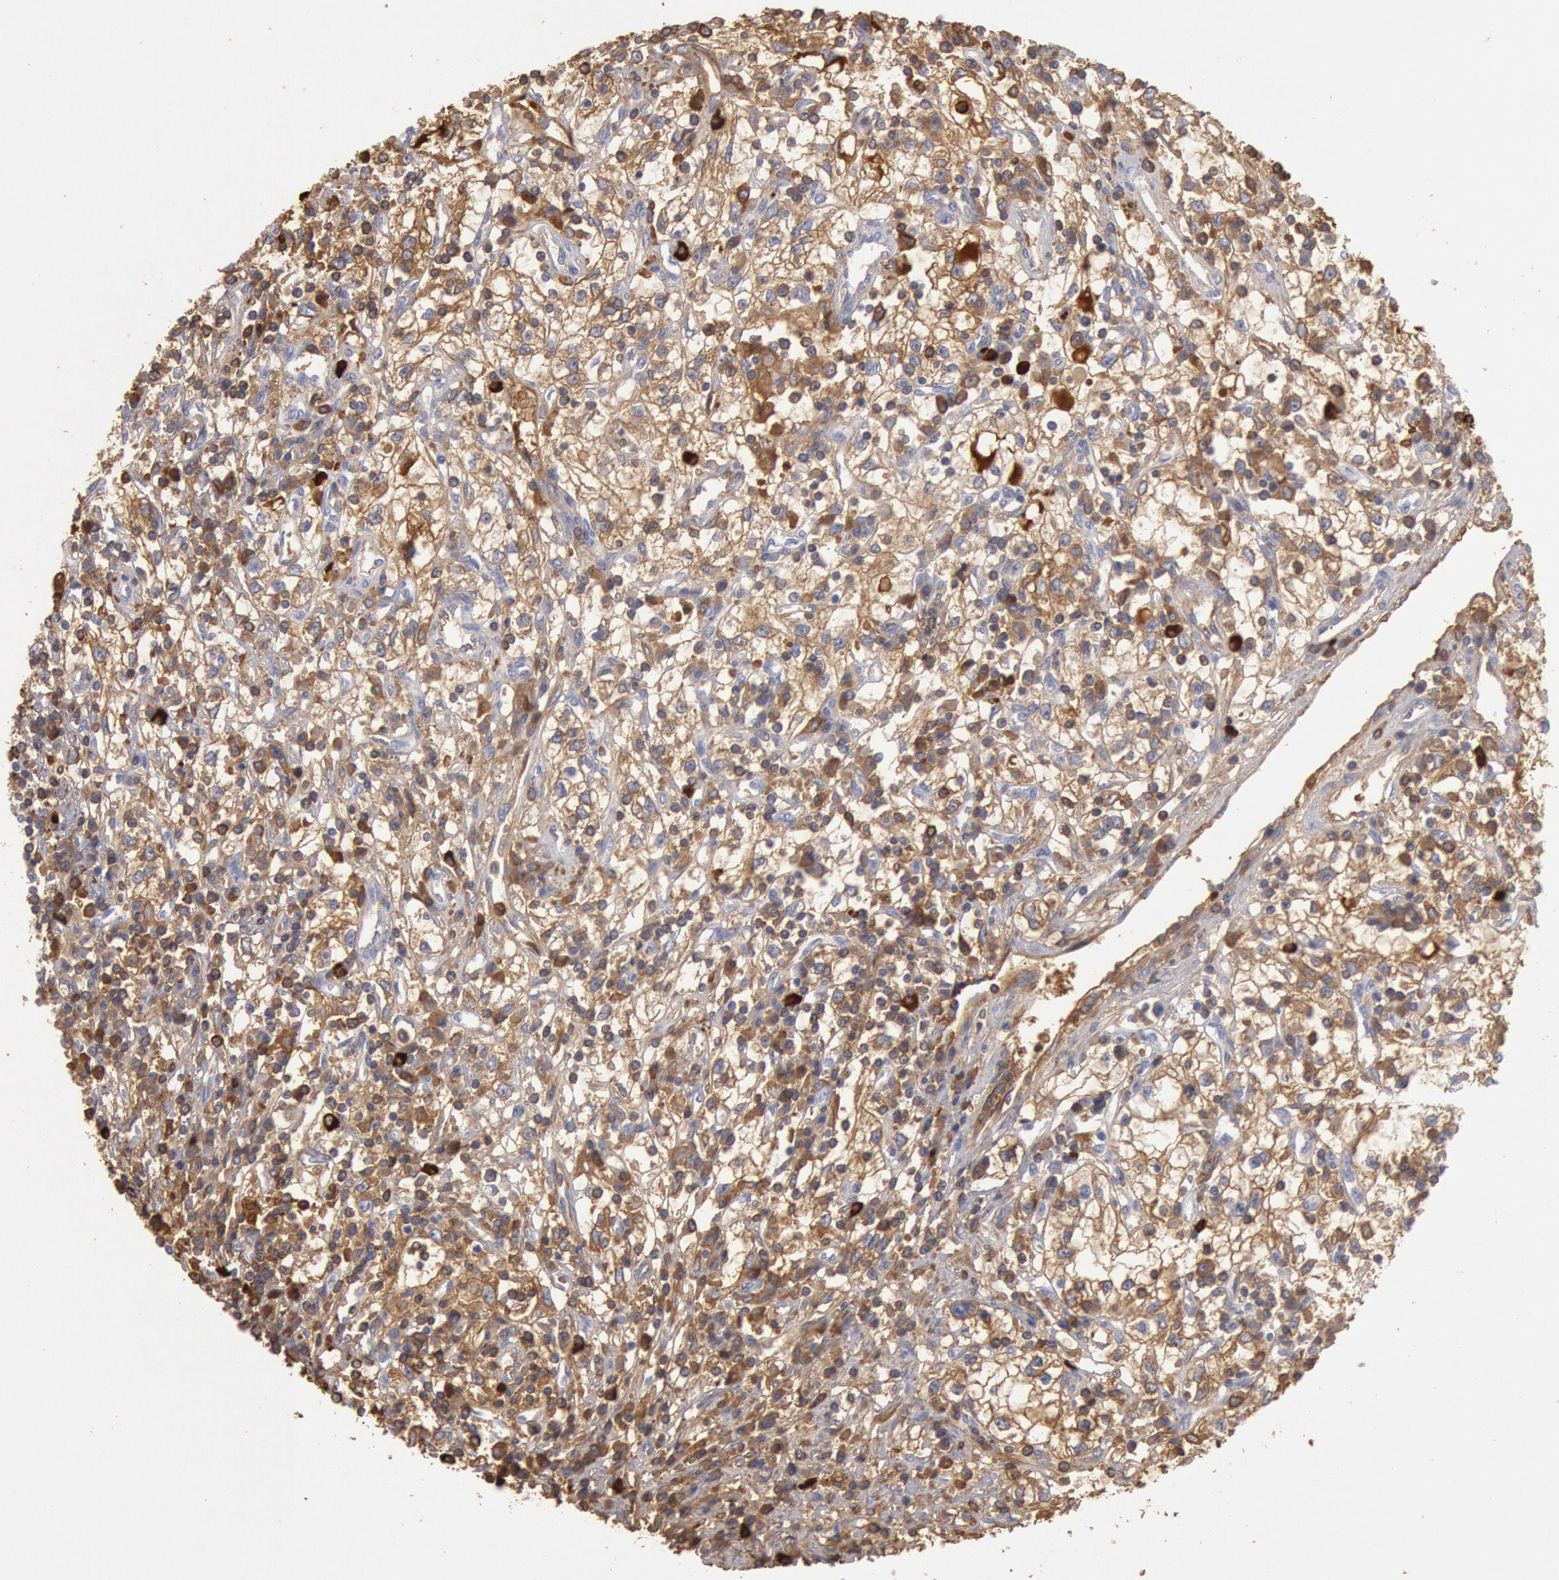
{"staining": {"intensity": "negative", "quantity": "none", "location": "none"}, "tissue": "renal cancer", "cell_type": "Tumor cells", "image_type": "cancer", "snomed": [{"axis": "morphology", "description": "Adenocarcinoma, NOS"}, {"axis": "topography", "description": "Kidney"}], "caption": "Image shows no significant protein positivity in tumor cells of renal adenocarcinoma.", "gene": "IGHA1", "patient": {"sex": "male", "age": 82}}